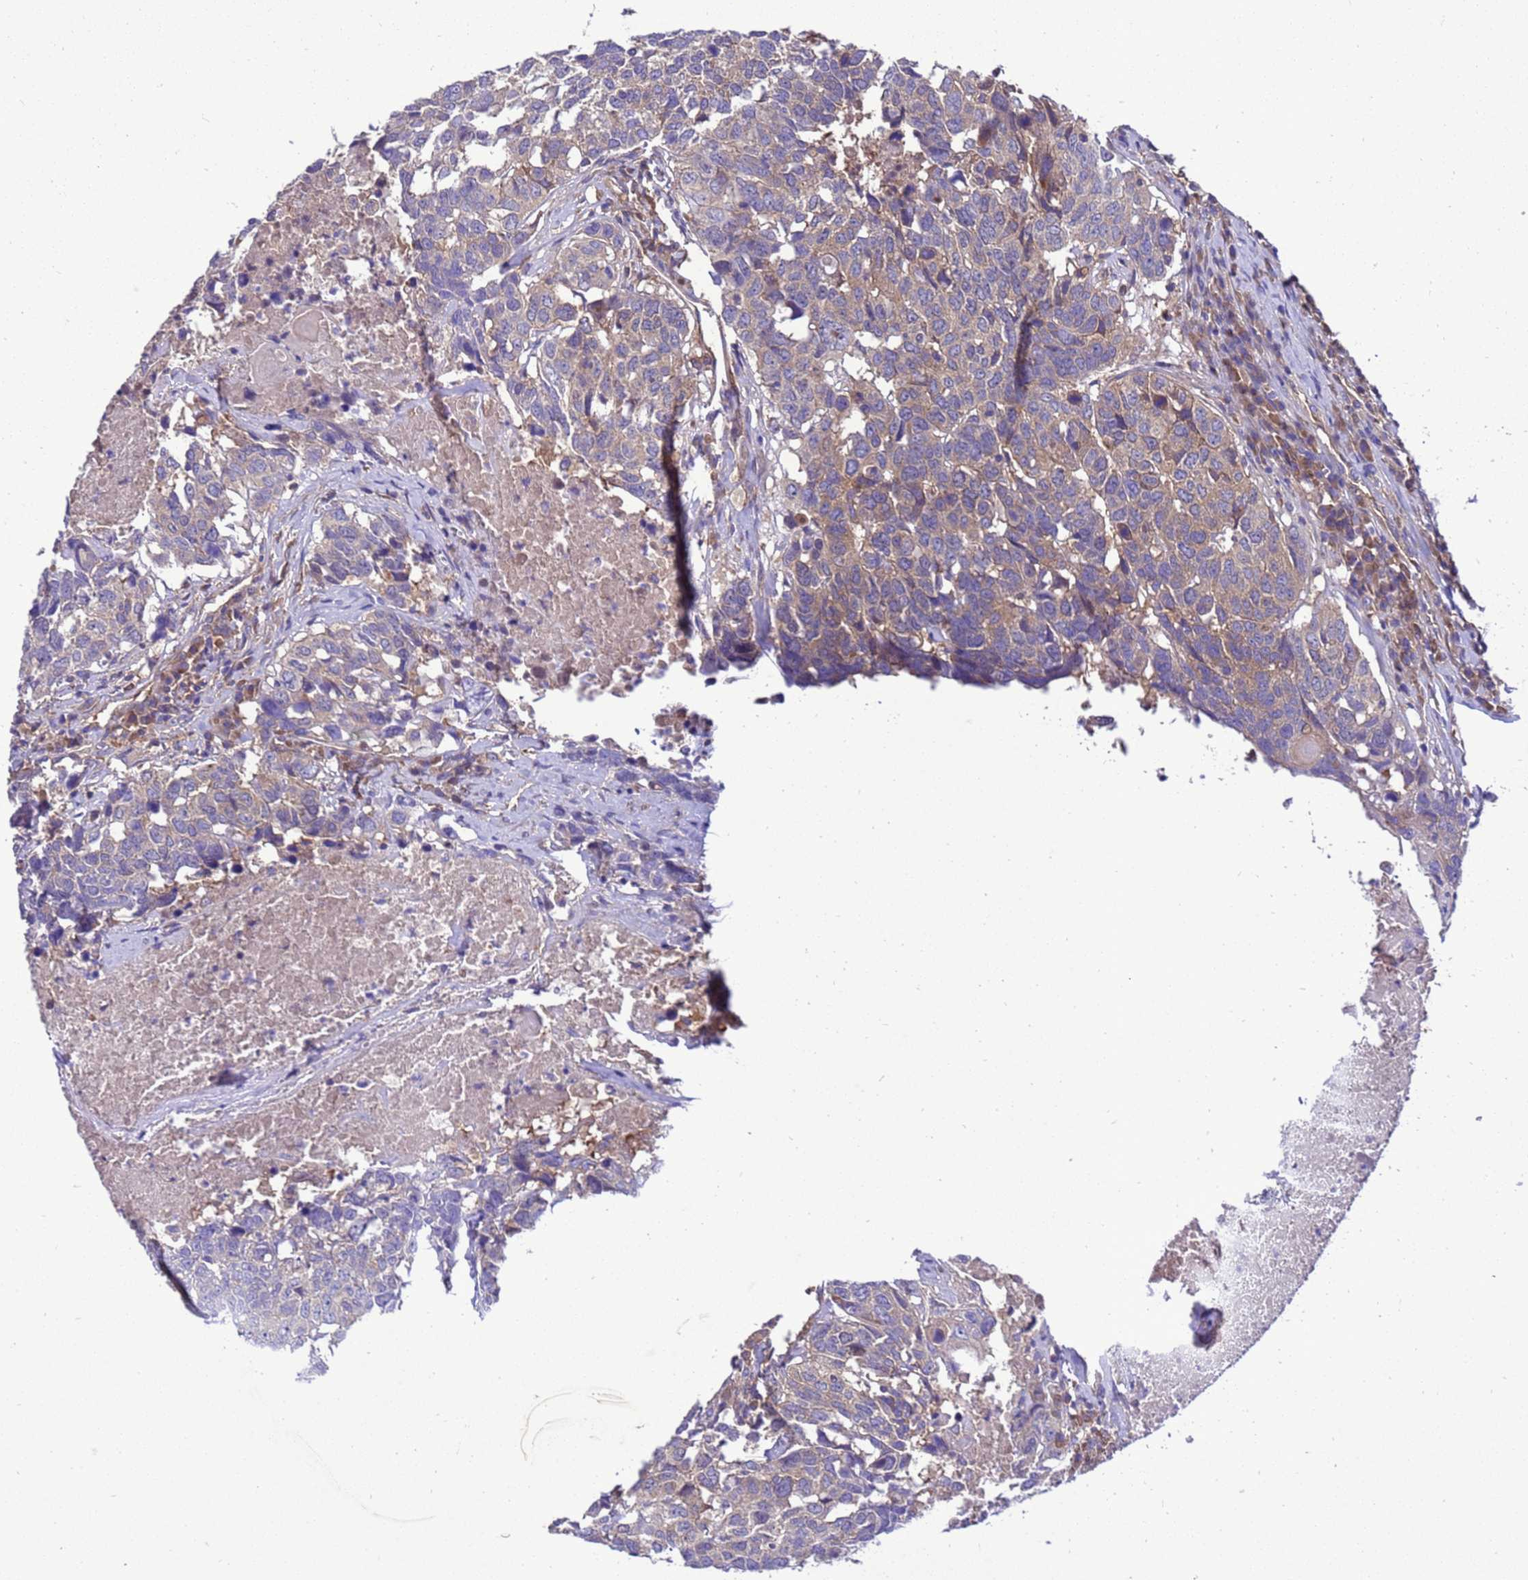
{"staining": {"intensity": "weak", "quantity": "25%-75%", "location": "cytoplasmic/membranous"}, "tissue": "head and neck cancer", "cell_type": "Tumor cells", "image_type": "cancer", "snomed": [{"axis": "morphology", "description": "Squamous cell carcinoma, NOS"}, {"axis": "topography", "description": "Head-Neck"}], "caption": "Head and neck cancer stained for a protein (brown) displays weak cytoplasmic/membranous positive staining in approximately 25%-75% of tumor cells.", "gene": "RABEP2", "patient": {"sex": "male", "age": 66}}